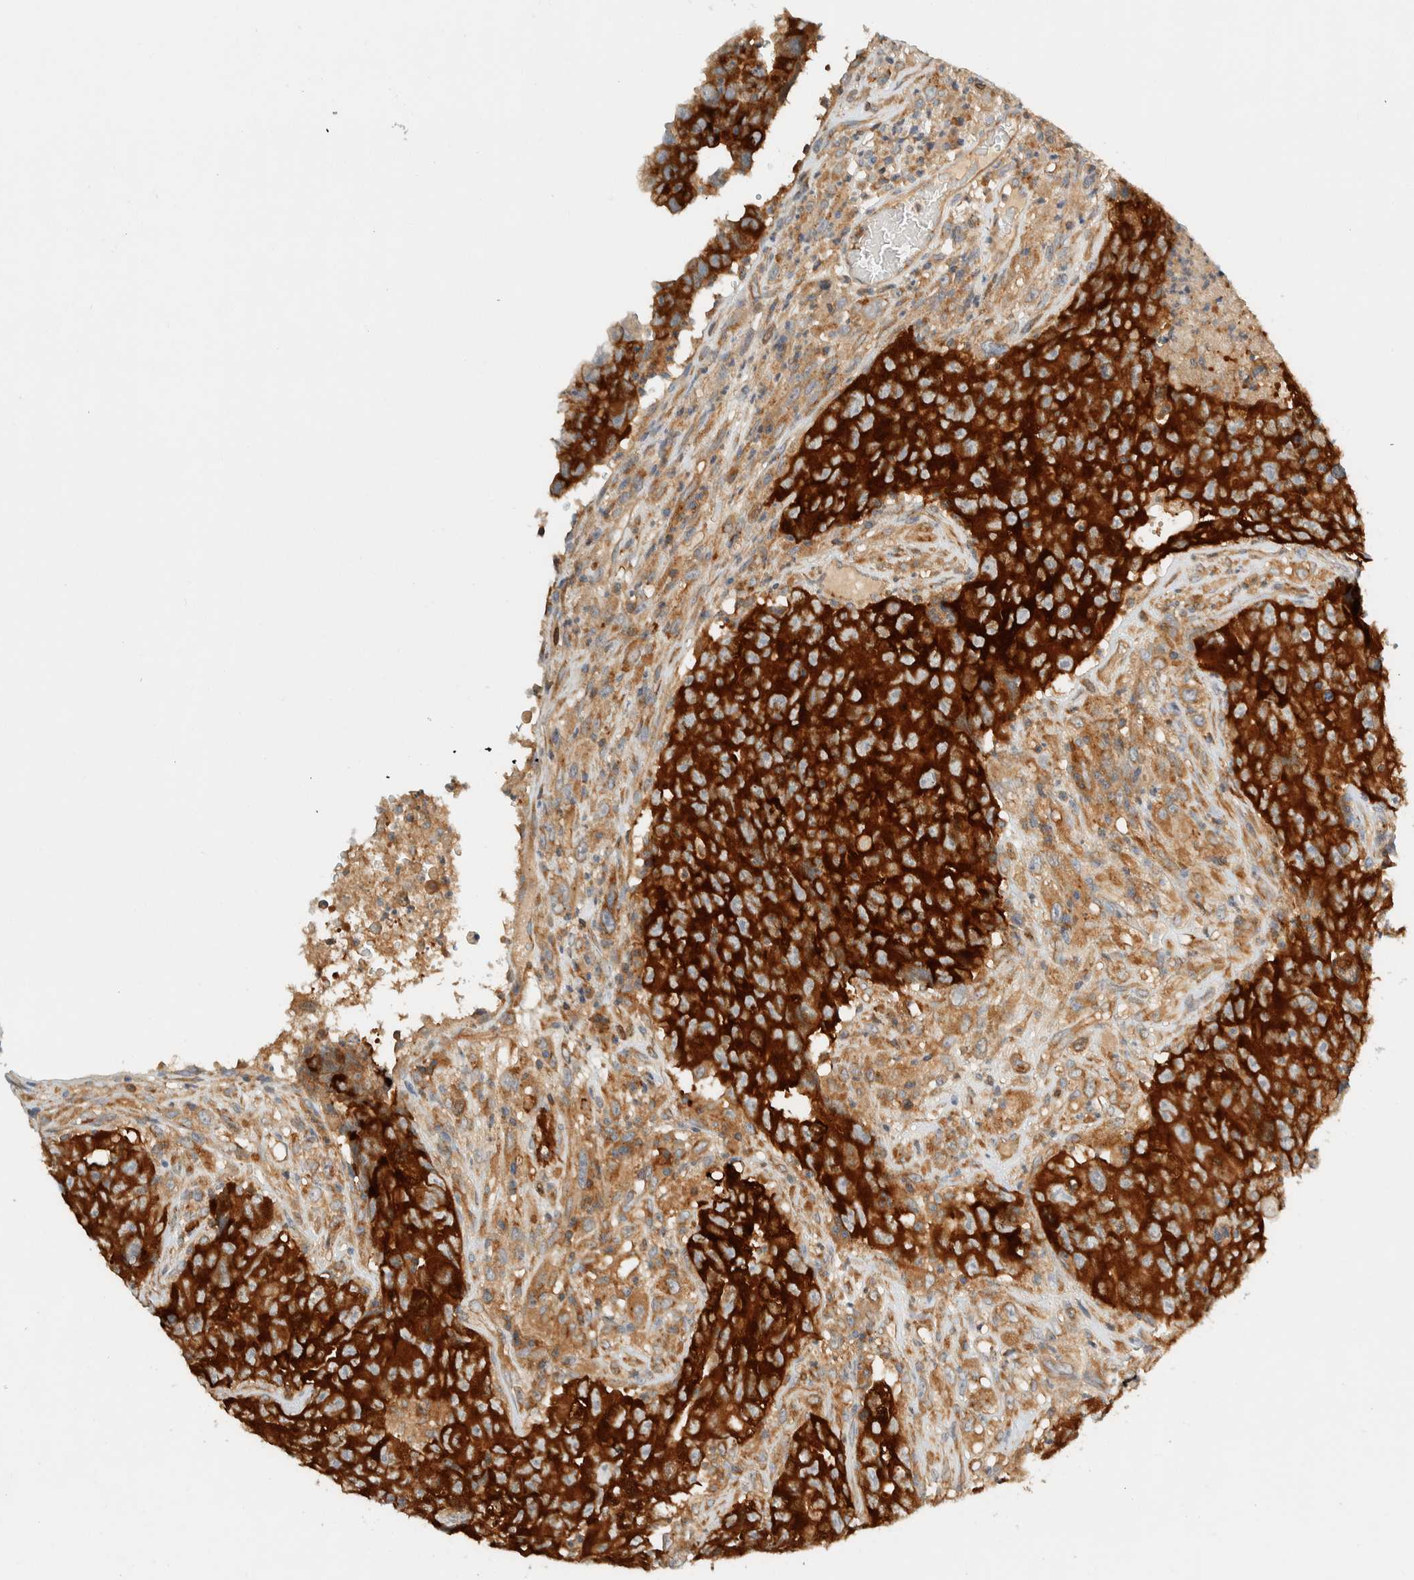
{"staining": {"intensity": "strong", "quantity": ">75%", "location": "cytoplasmic/membranous"}, "tissue": "testis cancer", "cell_type": "Tumor cells", "image_type": "cancer", "snomed": [{"axis": "morphology", "description": "Carcinoma, Embryonal, NOS"}, {"axis": "topography", "description": "Testis"}], "caption": "Immunohistochemical staining of testis cancer displays strong cytoplasmic/membranous protein staining in about >75% of tumor cells.", "gene": "ARFGEF1", "patient": {"sex": "male", "age": 32}}